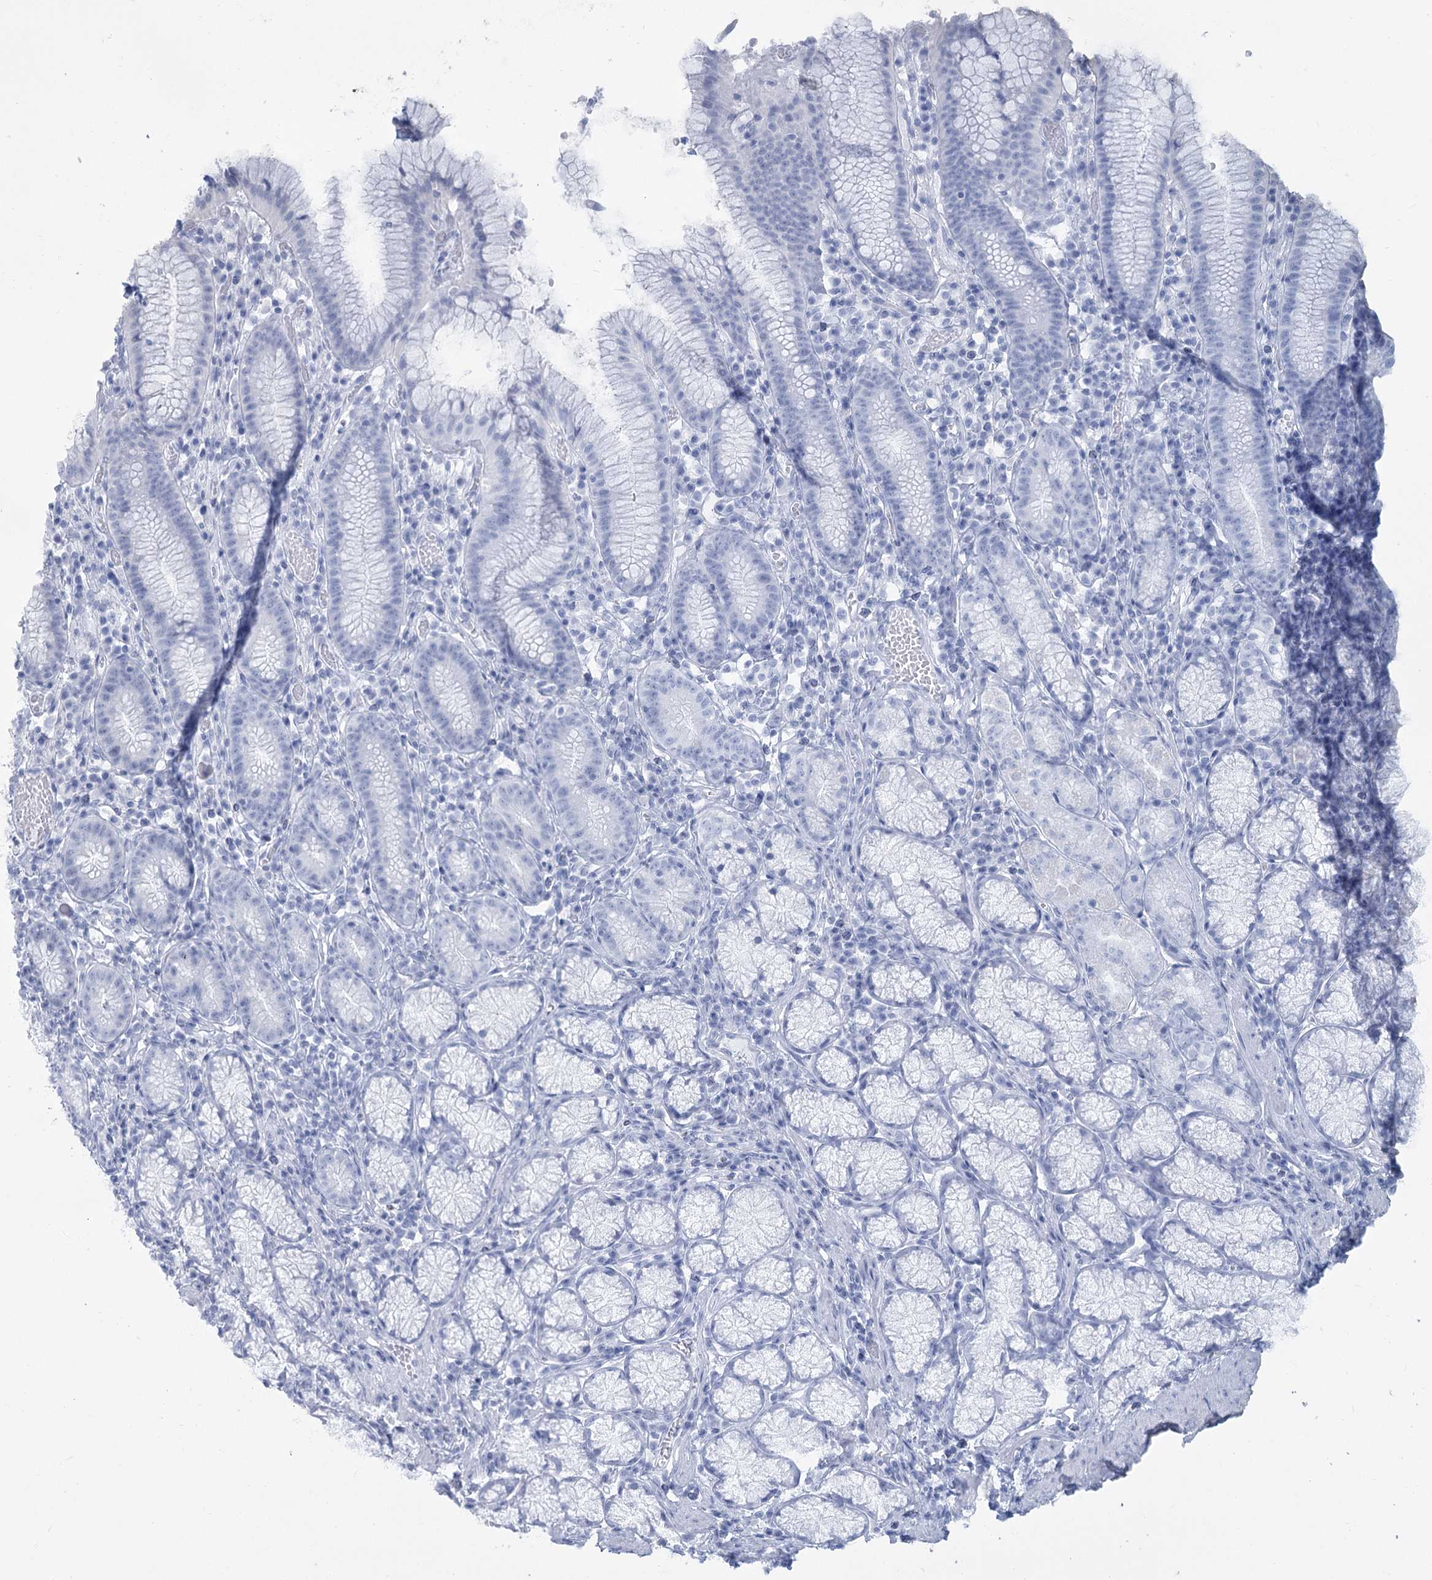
{"staining": {"intensity": "negative", "quantity": "none", "location": "none"}, "tissue": "stomach", "cell_type": "Glandular cells", "image_type": "normal", "snomed": [{"axis": "morphology", "description": "Normal tissue, NOS"}, {"axis": "topography", "description": "Stomach"}], "caption": "Protein analysis of benign stomach shows no significant expression in glandular cells.", "gene": "ABITRAM", "patient": {"sex": "male", "age": 55}}